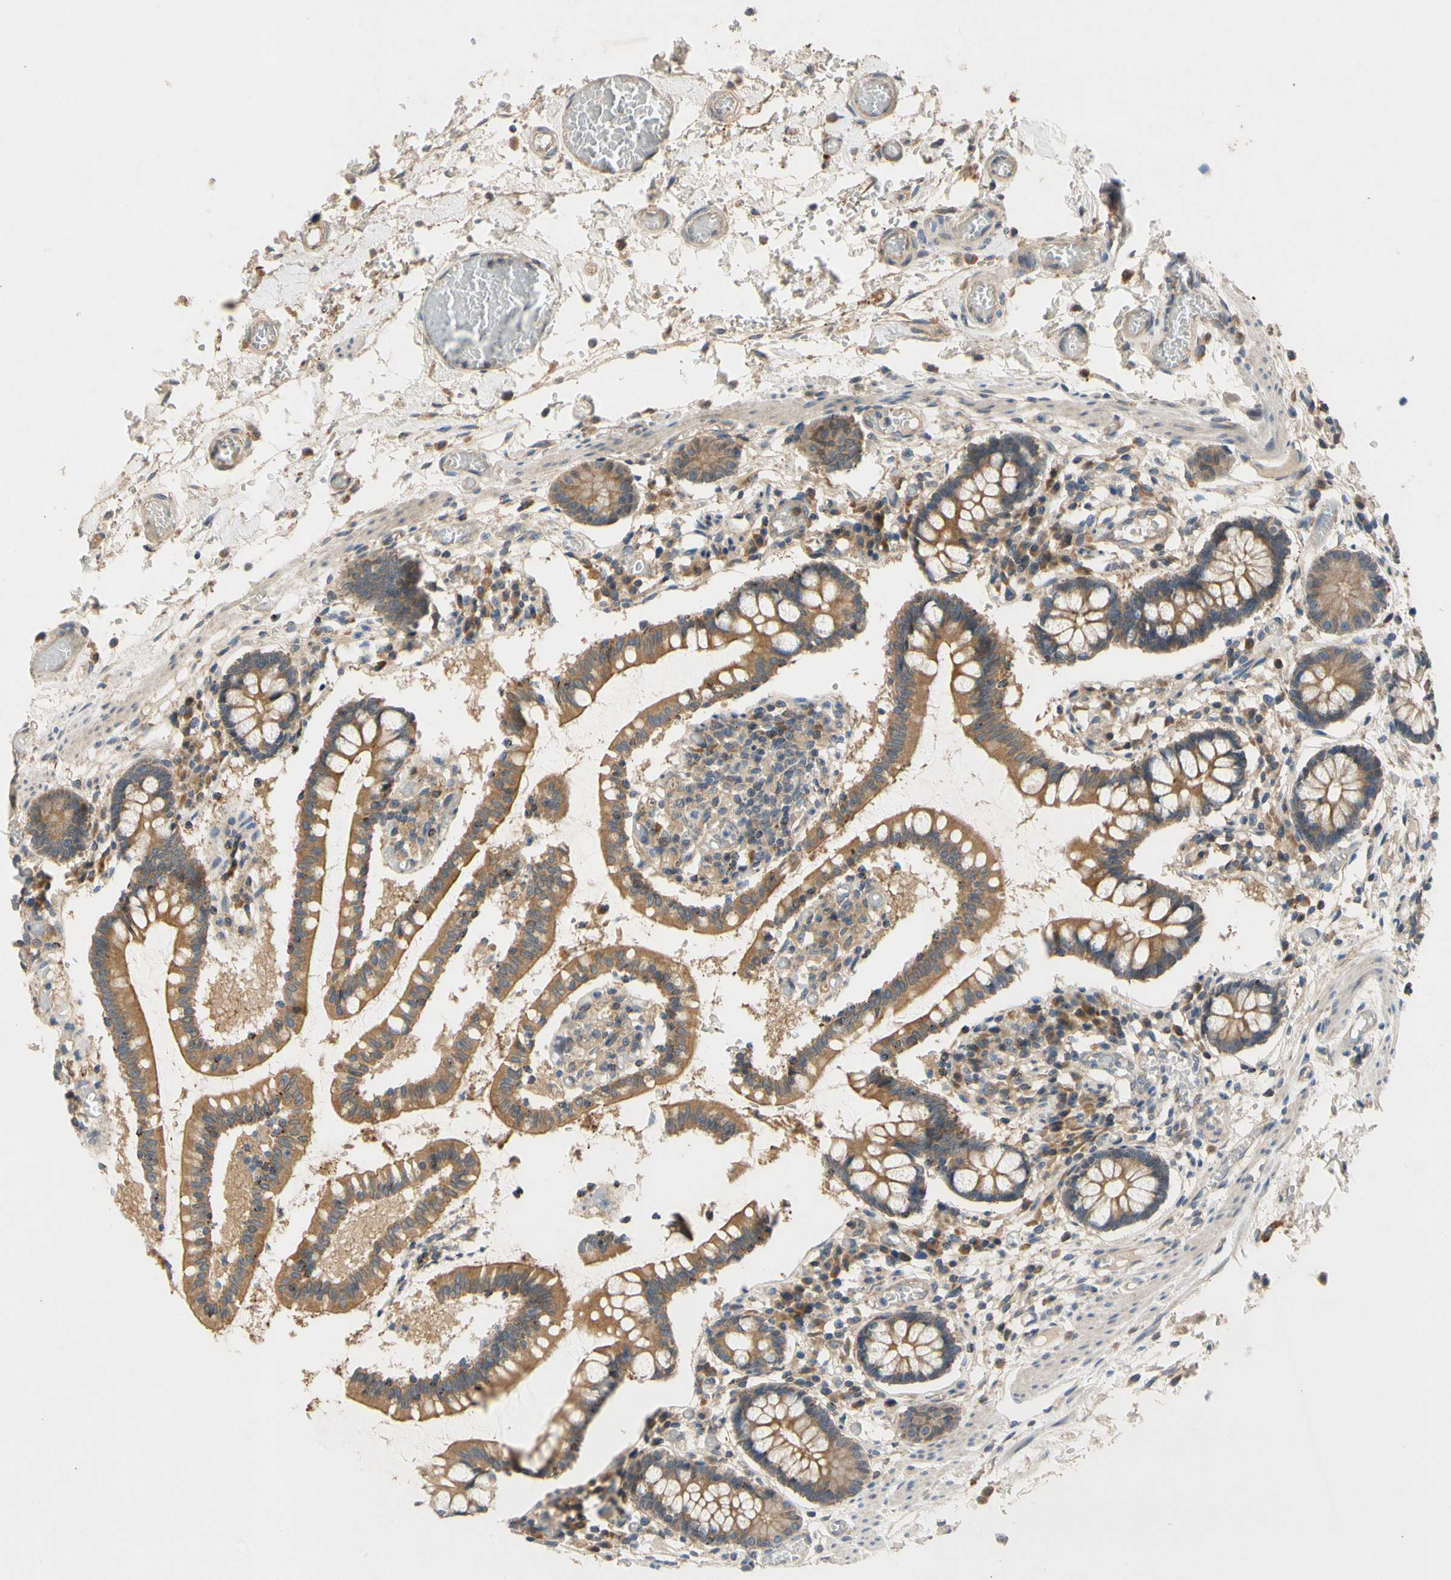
{"staining": {"intensity": "moderate", "quantity": ">75%", "location": "cytoplasmic/membranous"}, "tissue": "small intestine", "cell_type": "Glandular cells", "image_type": "normal", "snomed": [{"axis": "morphology", "description": "Normal tissue, NOS"}, {"axis": "topography", "description": "Small intestine"}], "caption": "A brown stain labels moderate cytoplasmic/membranous staining of a protein in glandular cells of unremarkable human small intestine. (DAB (3,3'-diaminobenzidine) IHC with brightfield microscopy, high magnification).", "gene": "MBTPS2", "patient": {"sex": "female", "age": 61}}